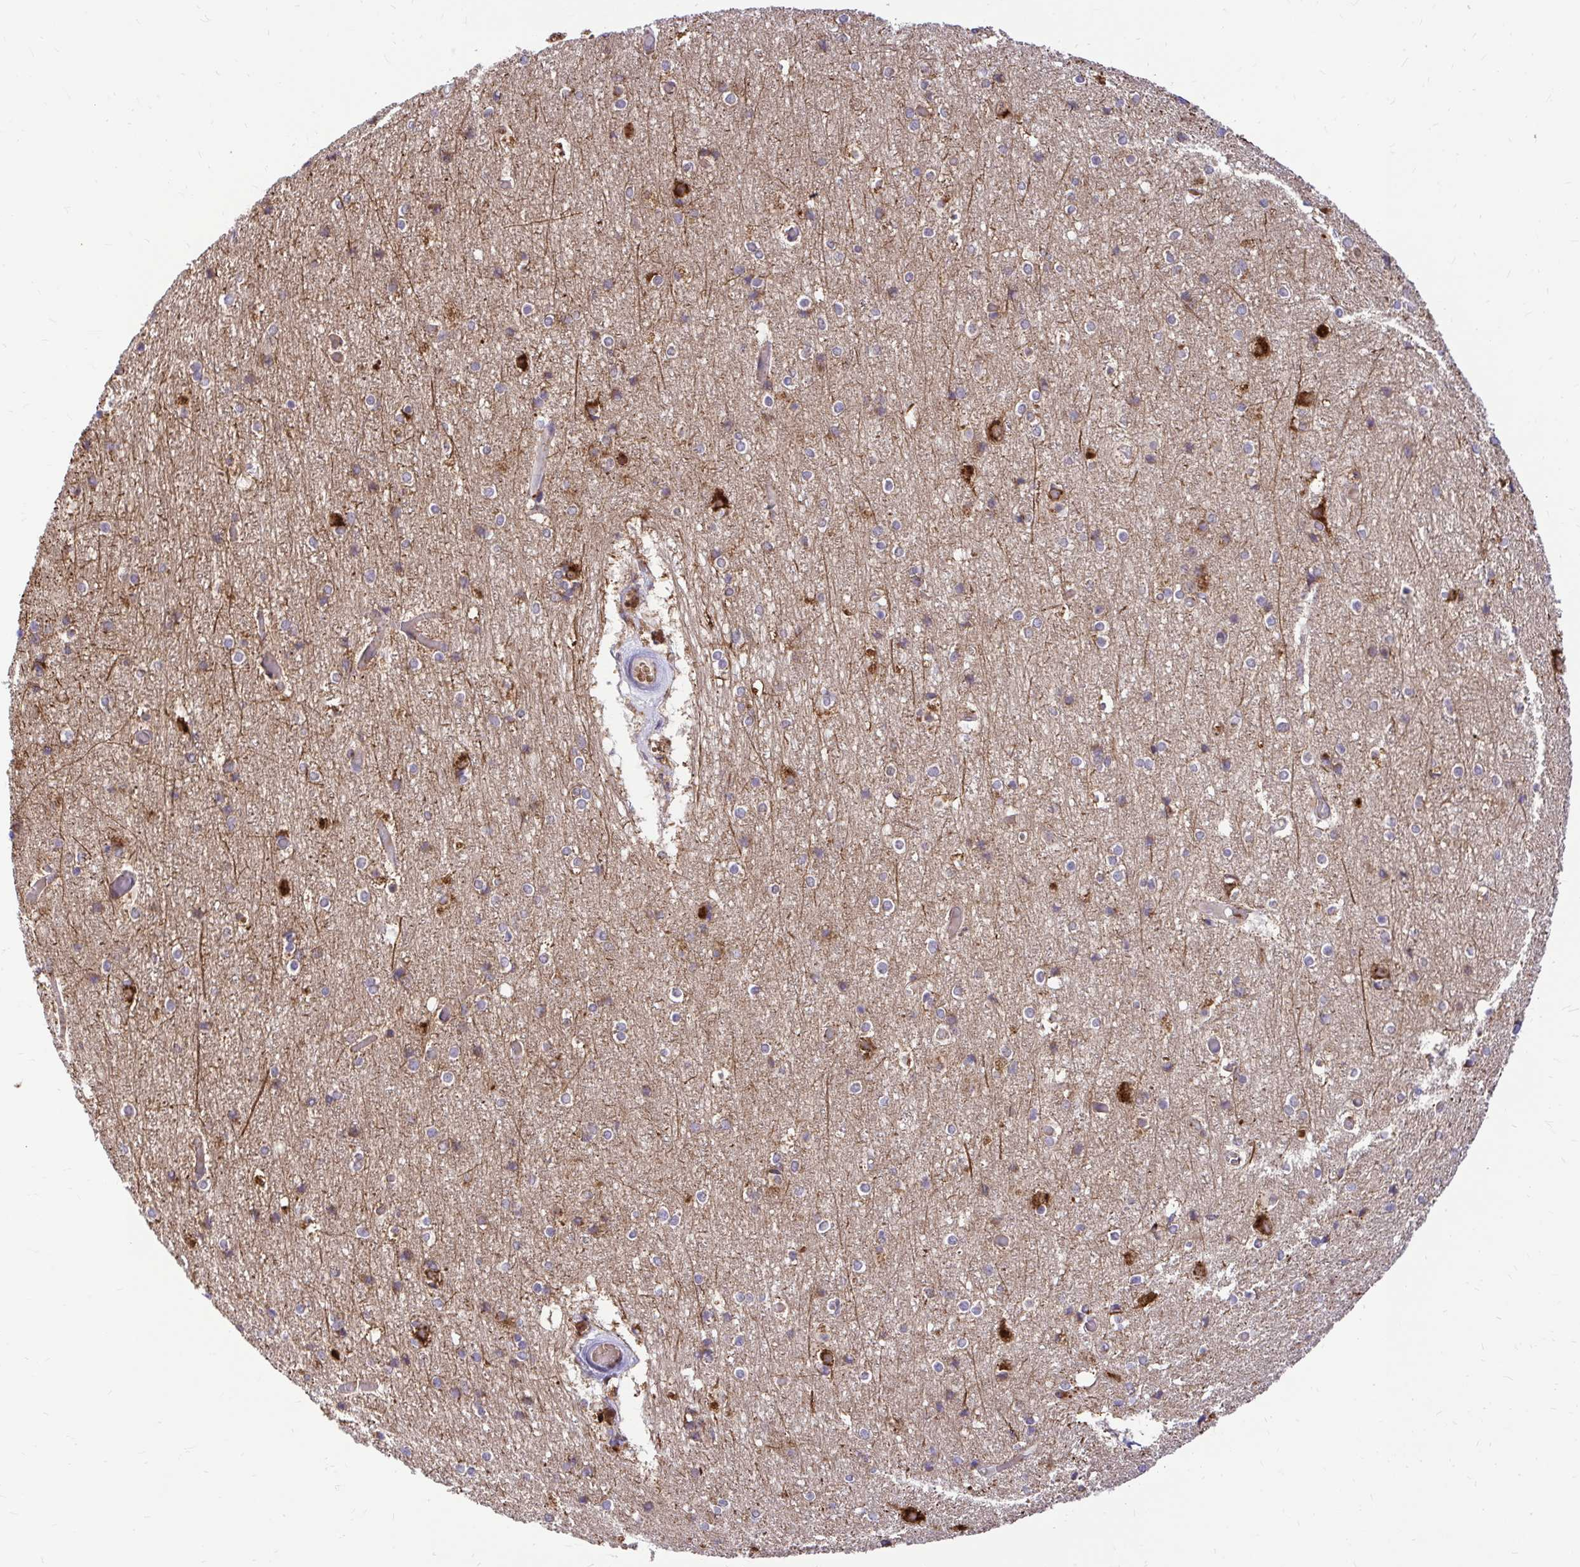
{"staining": {"intensity": "negative", "quantity": "none", "location": "none"}, "tissue": "cerebral cortex", "cell_type": "Endothelial cells", "image_type": "normal", "snomed": [{"axis": "morphology", "description": "Normal tissue, NOS"}, {"axis": "topography", "description": "Cerebral cortex"}], "caption": "Human cerebral cortex stained for a protein using IHC exhibits no expression in endothelial cells.", "gene": "VTI1B", "patient": {"sex": "female", "age": 52}}